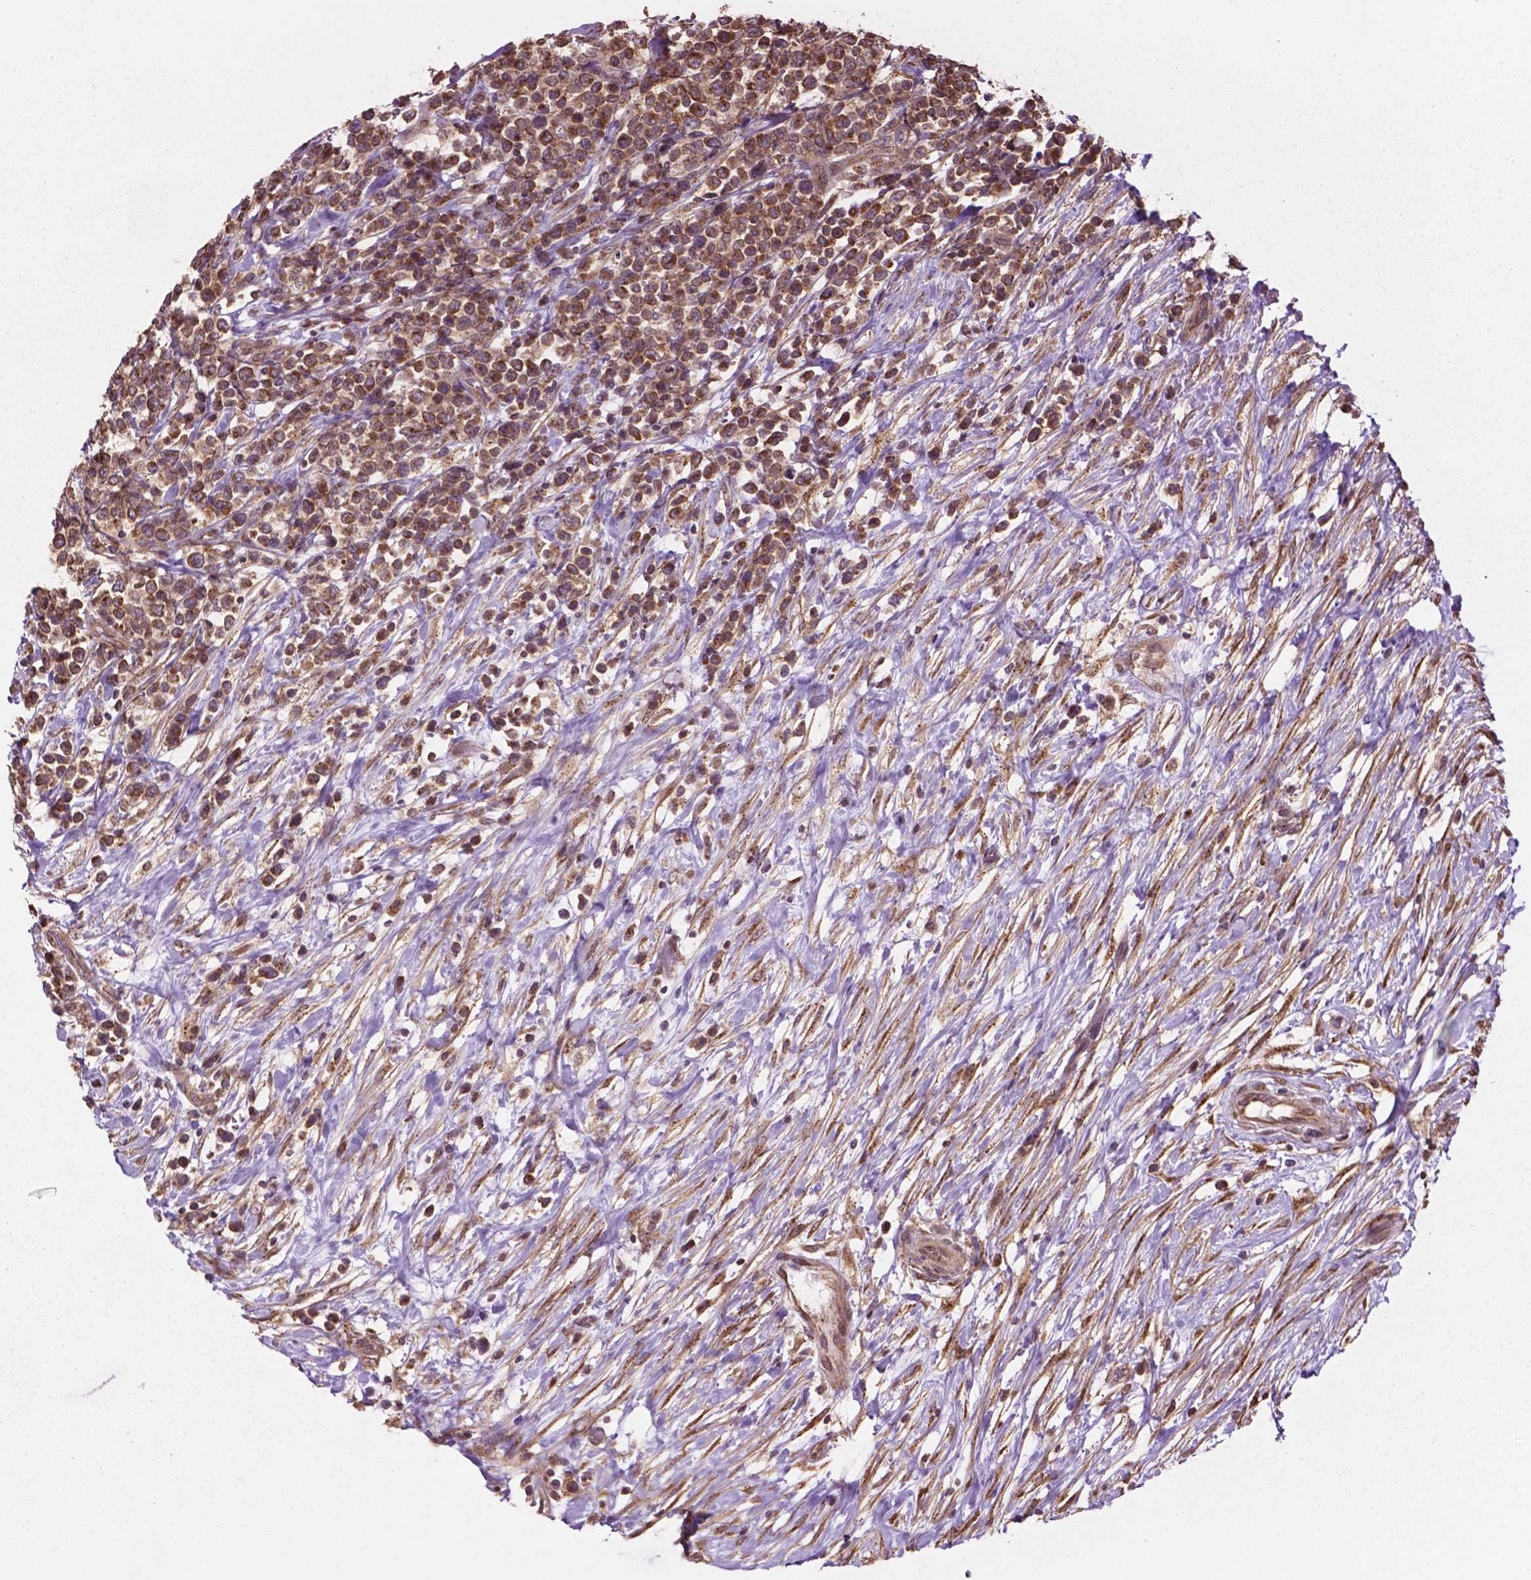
{"staining": {"intensity": "moderate", "quantity": ">75%", "location": "cytoplasmic/membranous"}, "tissue": "lymphoma", "cell_type": "Tumor cells", "image_type": "cancer", "snomed": [{"axis": "morphology", "description": "Malignant lymphoma, non-Hodgkin's type, High grade"}, {"axis": "topography", "description": "Soft tissue"}], "caption": "About >75% of tumor cells in lymphoma reveal moderate cytoplasmic/membranous protein expression as visualized by brown immunohistochemical staining.", "gene": "PPP1CB", "patient": {"sex": "female", "age": 56}}